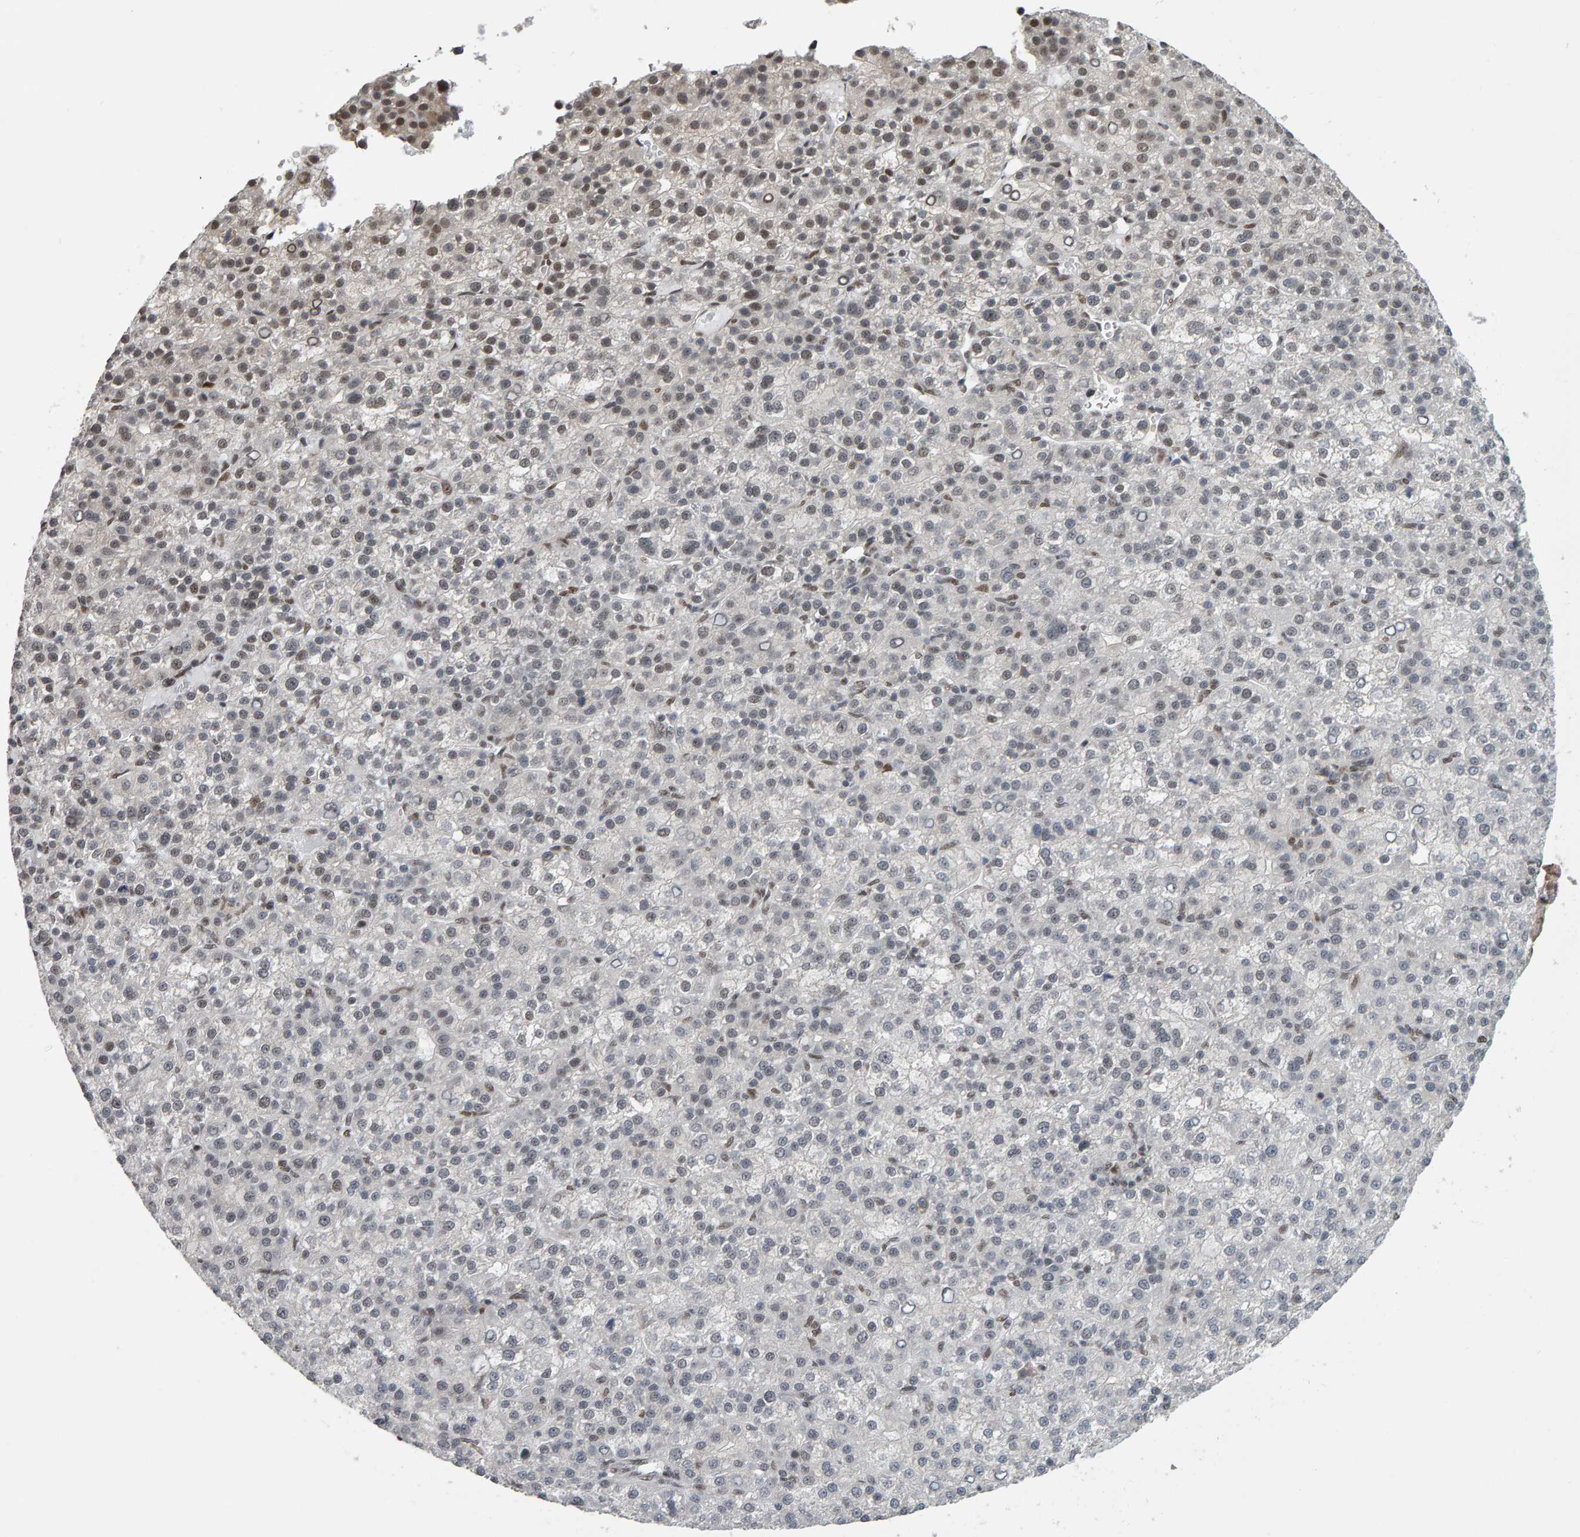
{"staining": {"intensity": "weak", "quantity": "<25%", "location": "nuclear"}, "tissue": "liver cancer", "cell_type": "Tumor cells", "image_type": "cancer", "snomed": [{"axis": "morphology", "description": "Carcinoma, Hepatocellular, NOS"}, {"axis": "topography", "description": "Liver"}], "caption": "A high-resolution photomicrograph shows immunohistochemistry (IHC) staining of hepatocellular carcinoma (liver), which displays no significant expression in tumor cells.", "gene": "ATF7IP", "patient": {"sex": "female", "age": 58}}